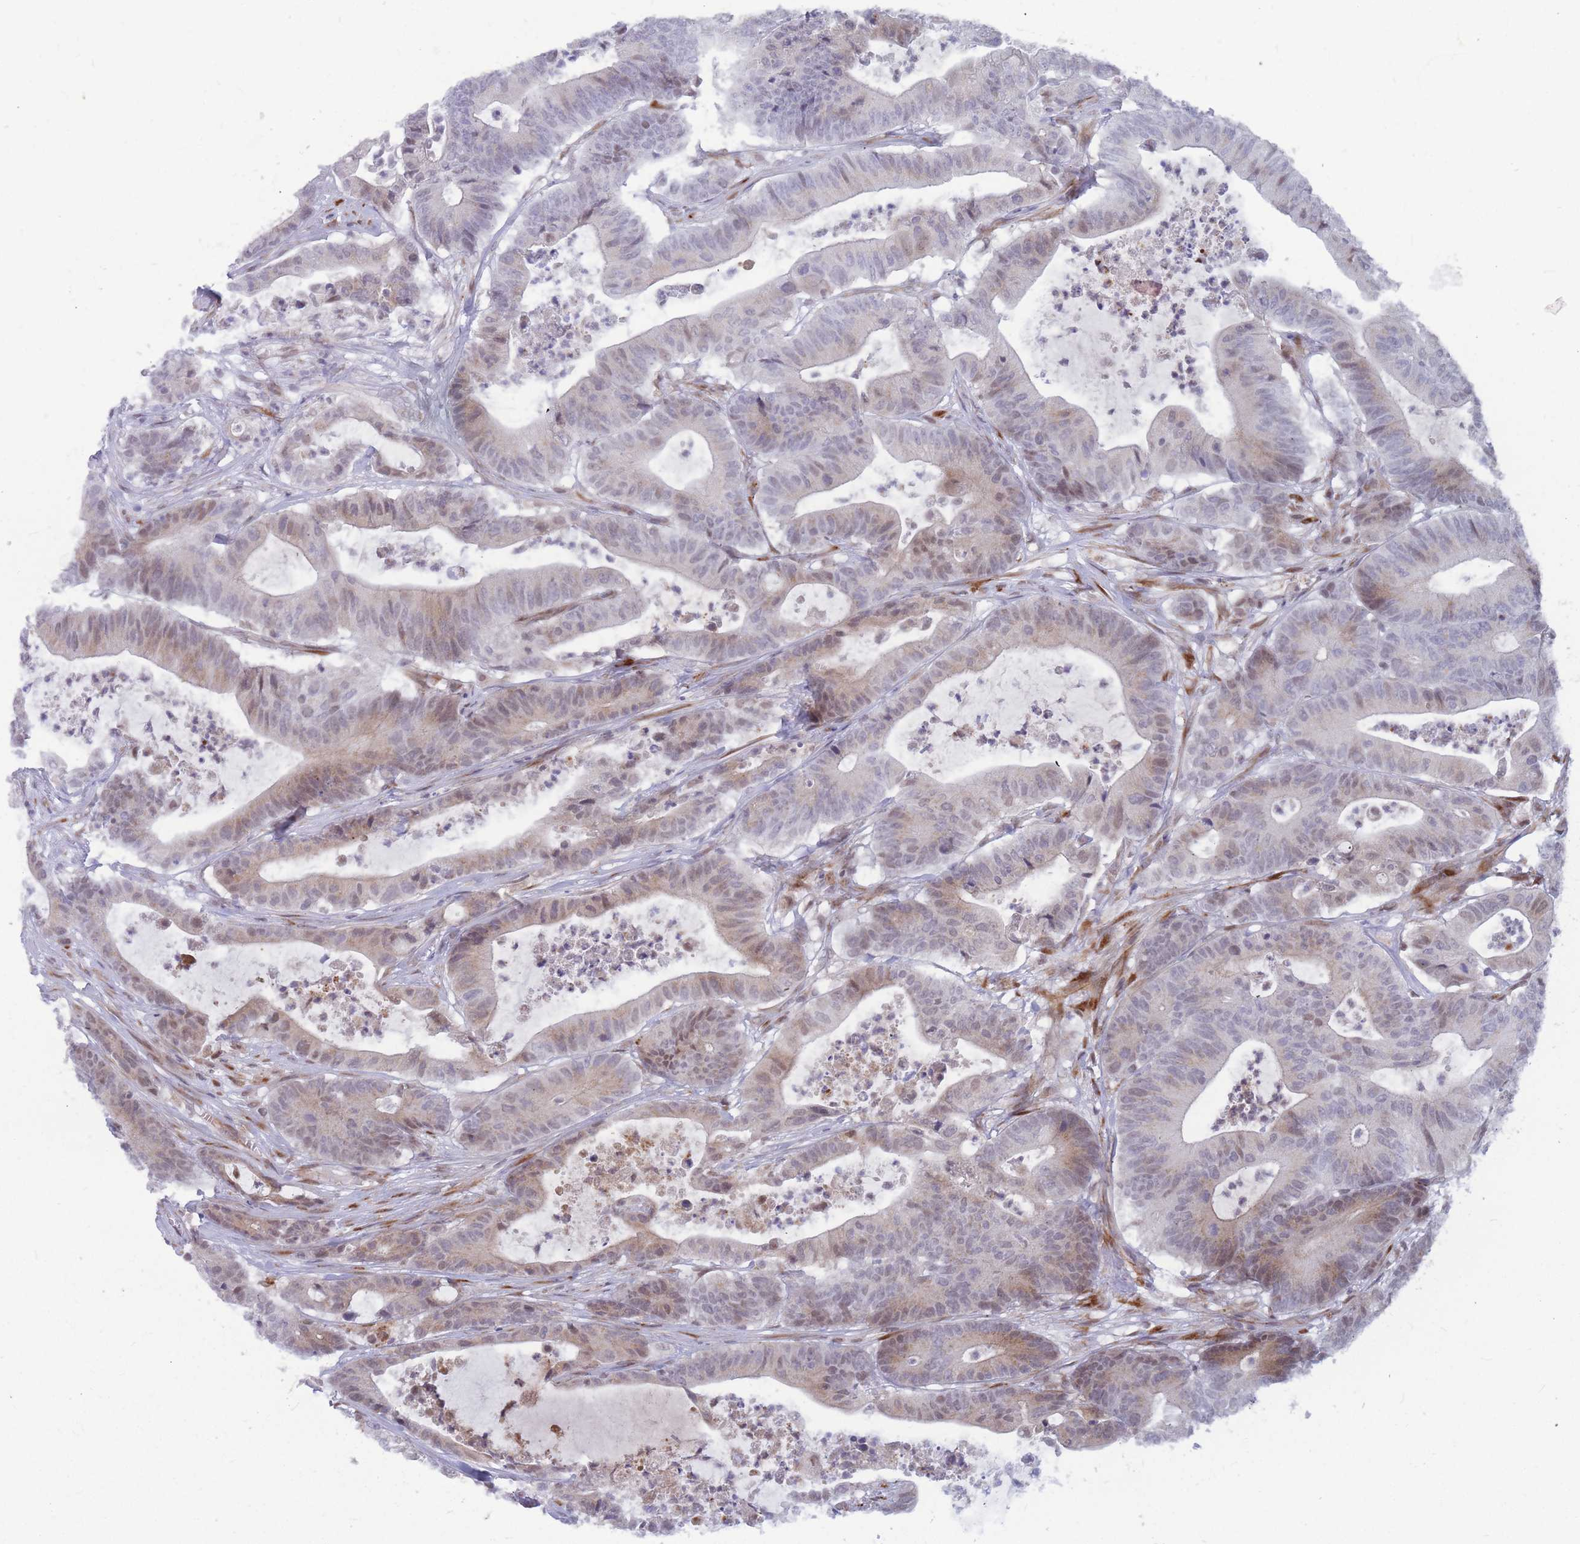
{"staining": {"intensity": "weak", "quantity": "<25%", "location": "cytoplasmic/membranous,nuclear"}, "tissue": "colorectal cancer", "cell_type": "Tumor cells", "image_type": "cancer", "snomed": [{"axis": "morphology", "description": "Adenocarcinoma, NOS"}, {"axis": "topography", "description": "Colon"}], "caption": "The immunohistochemistry (IHC) image has no significant expression in tumor cells of colorectal cancer tissue. (DAB (3,3'-diaminobenzidine) immunohistochemistry, high magnification).", "gene": "ADD2", "patient": {"sex": "female", "age": 84}}